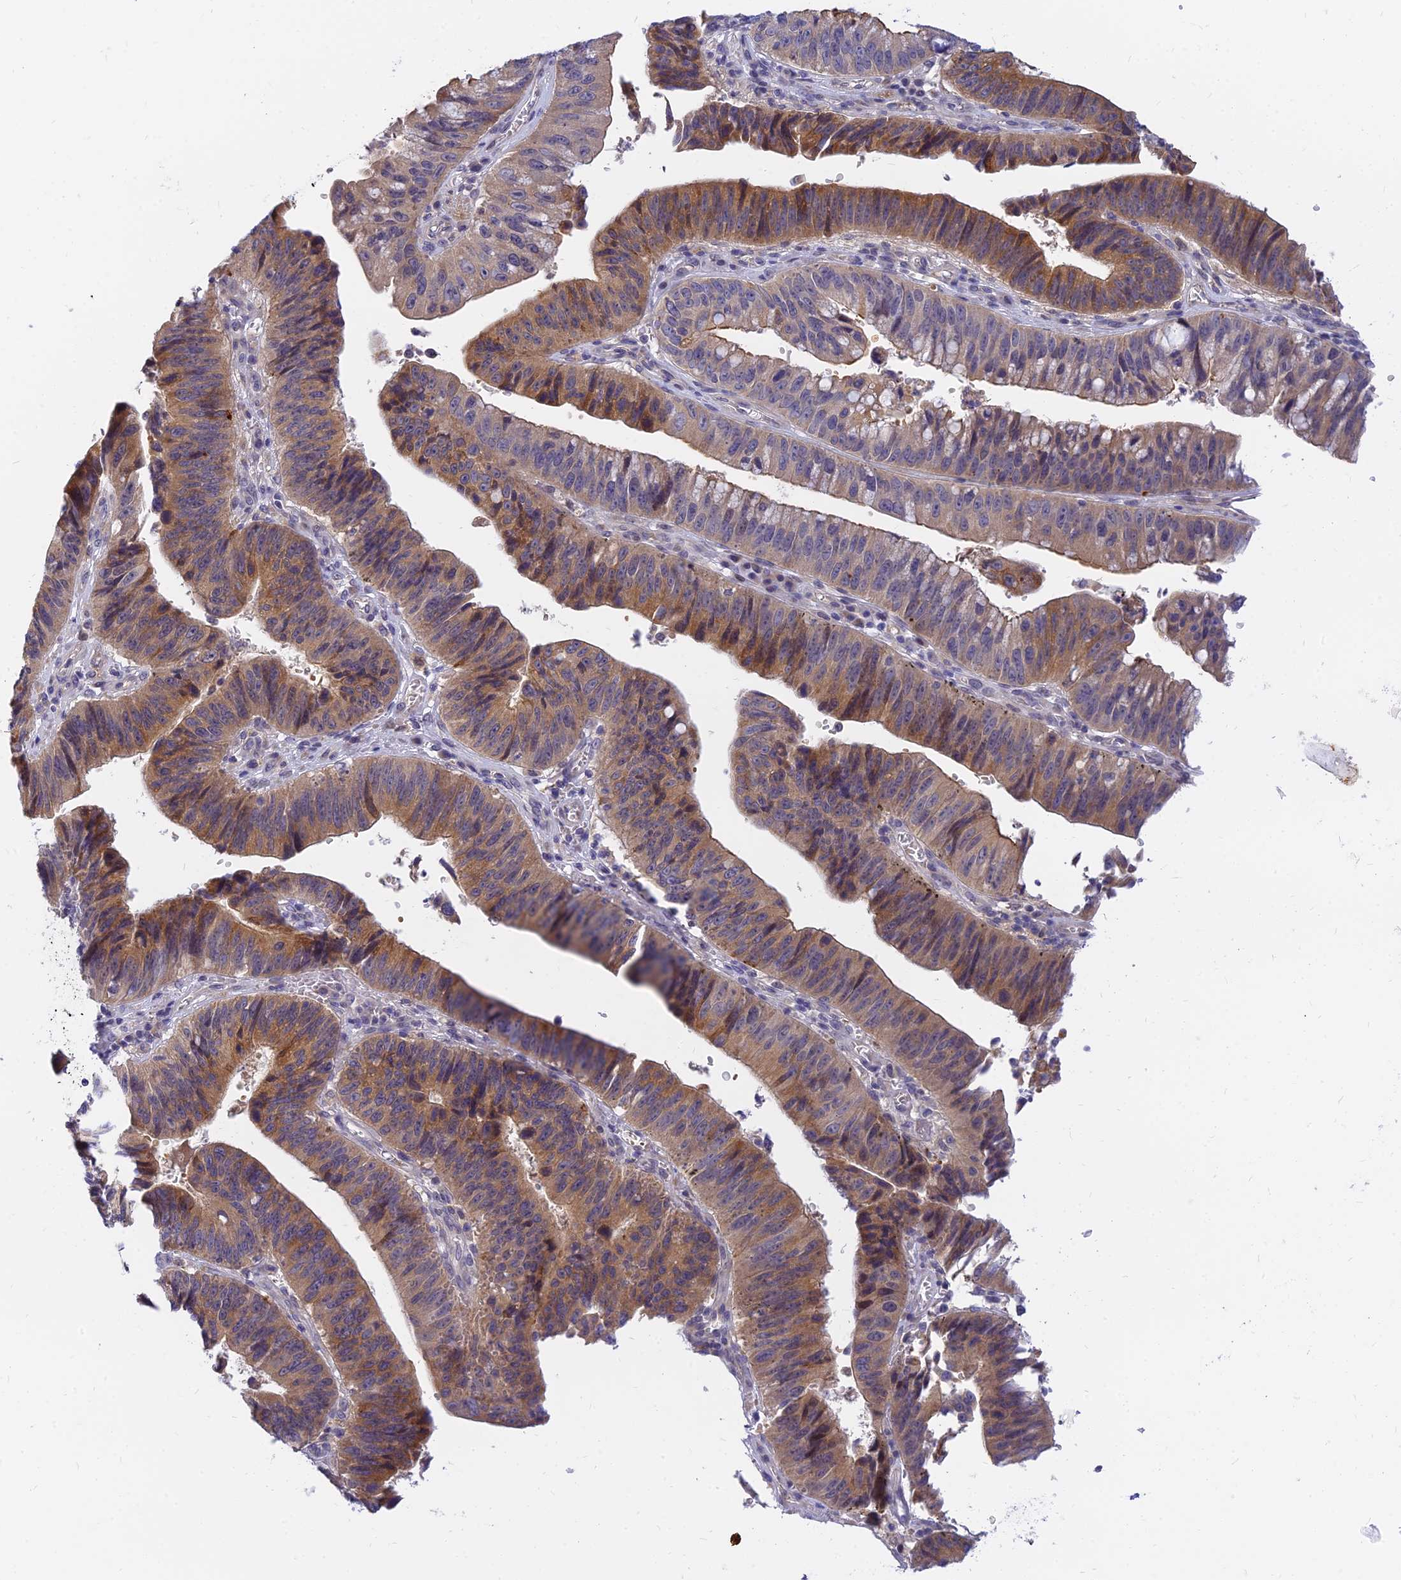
{"staining": {"intensity": "strong", "quantity": "25%-75%", "location": "cytoplasmic/membranous"}, "tissue": "stomach cancer", "cell_type": "Tumor cells", "image_type": "cancer", "snomed": [{"axis": "morphology", "description": "Adenocarcinoma, NOS"}, {"axis": "topography", "description": "Stomach"}], "caption": "High-magnification brightfield microscopy of adenocarcinoma (stomach) stained with DAB (3,3'-diaminobenzidine) (brown) and counterstained with hematoxylin (blue). tumor cells exhibit strong cytoplasmic/membranous positivity is identified in about25%-75% of cells. The staining was performed using DAB (3,3'-diaminobenzidine) to visualize the protein expression in brown, while the nuclei were stained in blue with hematoxylin (Magnification: 20x).", "gene": "ANKS4B", "patient": {"sex": "male", "age": 59}}